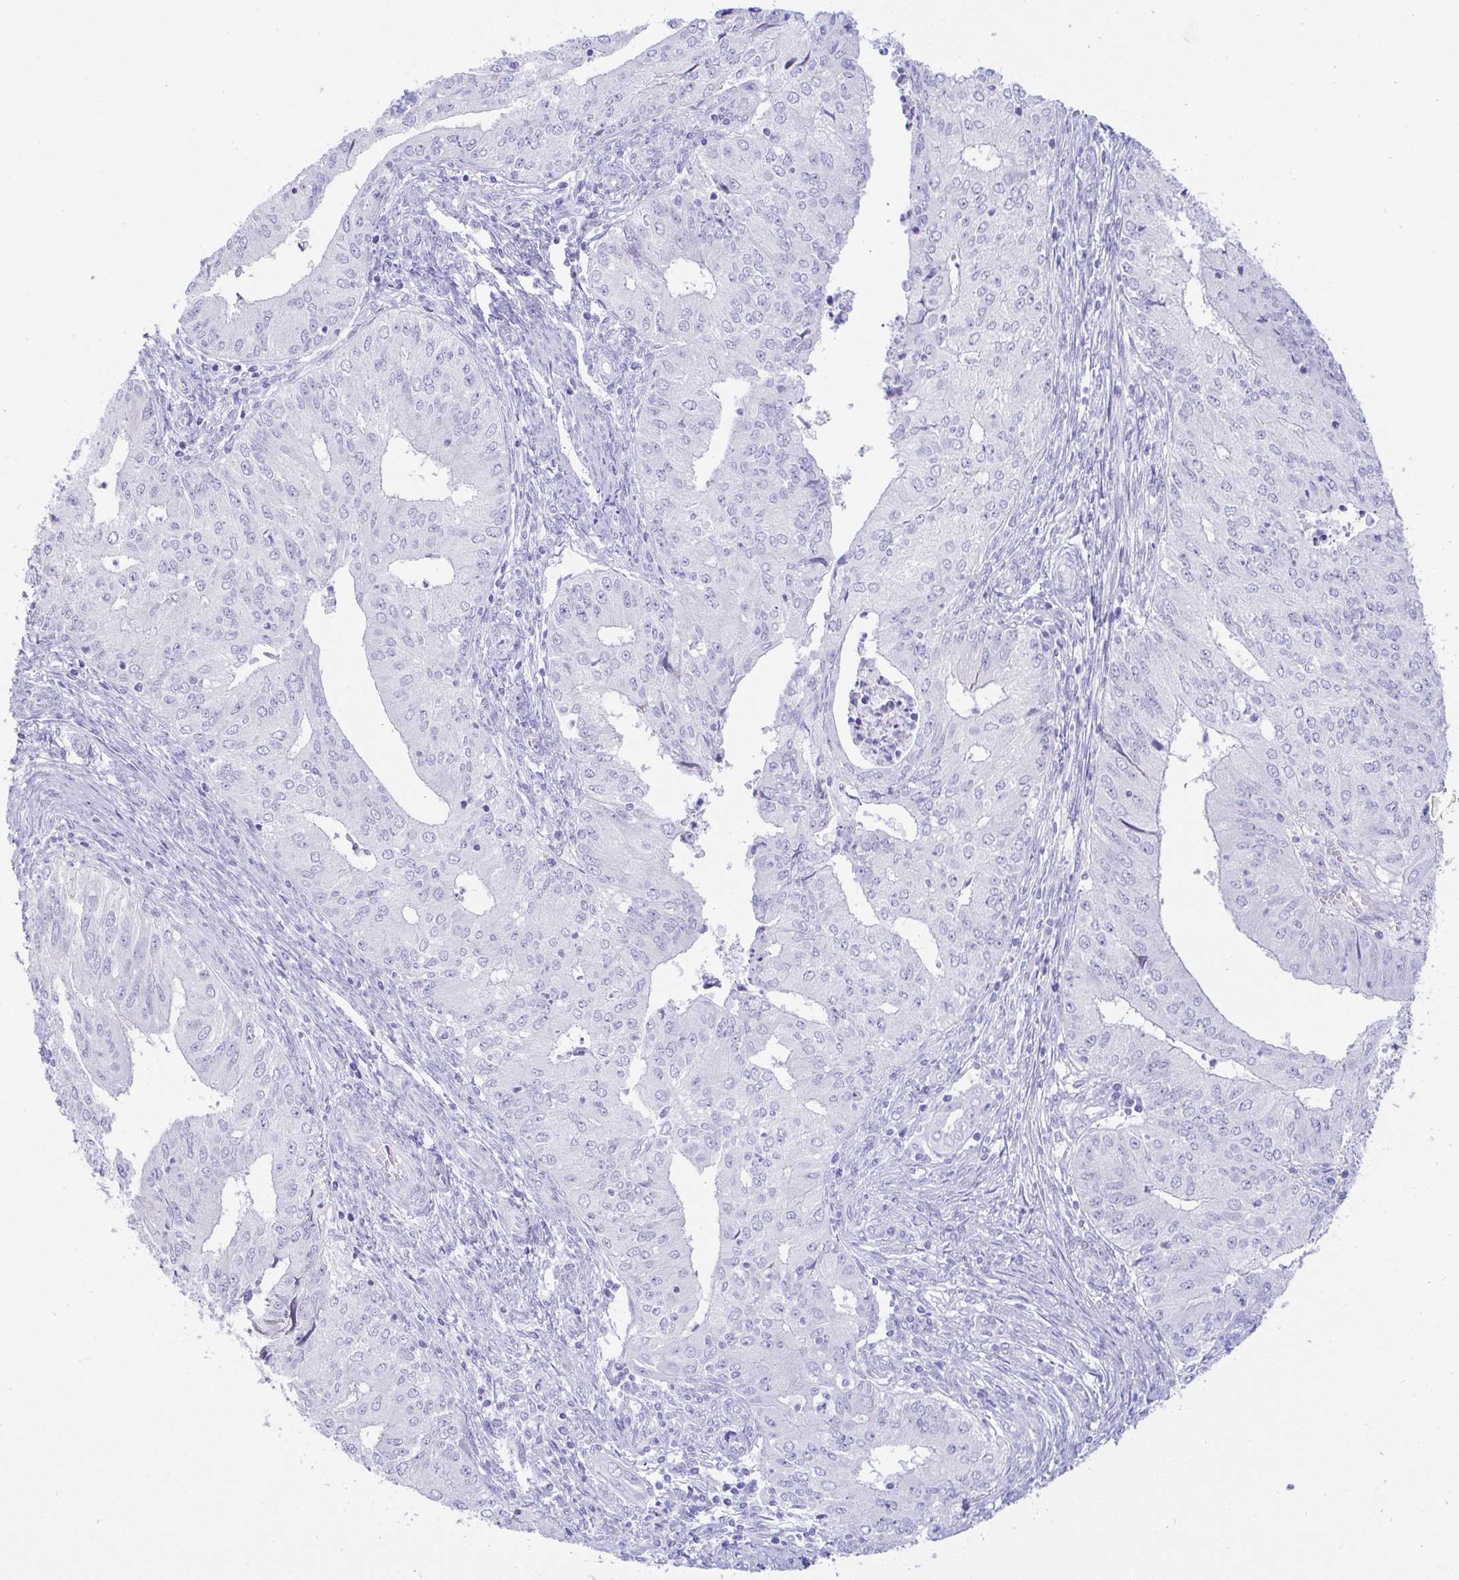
{"staining": {"intensity": "negative", "quantity": "none", "location": "none"}, "tissue": "endometrial cancer", "cell_type": "Tumor cells", "image_type": "cancer", "snomed": [{"axis": "morphology", "description": "Adenocarcinoma, NOS"}, {"axis": "topography", "description": "Endometrium"}], "caption": "This is an immunohistochemistry (IHC) photomicrograph of endometrial cancer (adenocarcinoma). There is no expression in tumor cells.", "gene": "PINLYP", "patient": {"sex": "female", "age": 50}}